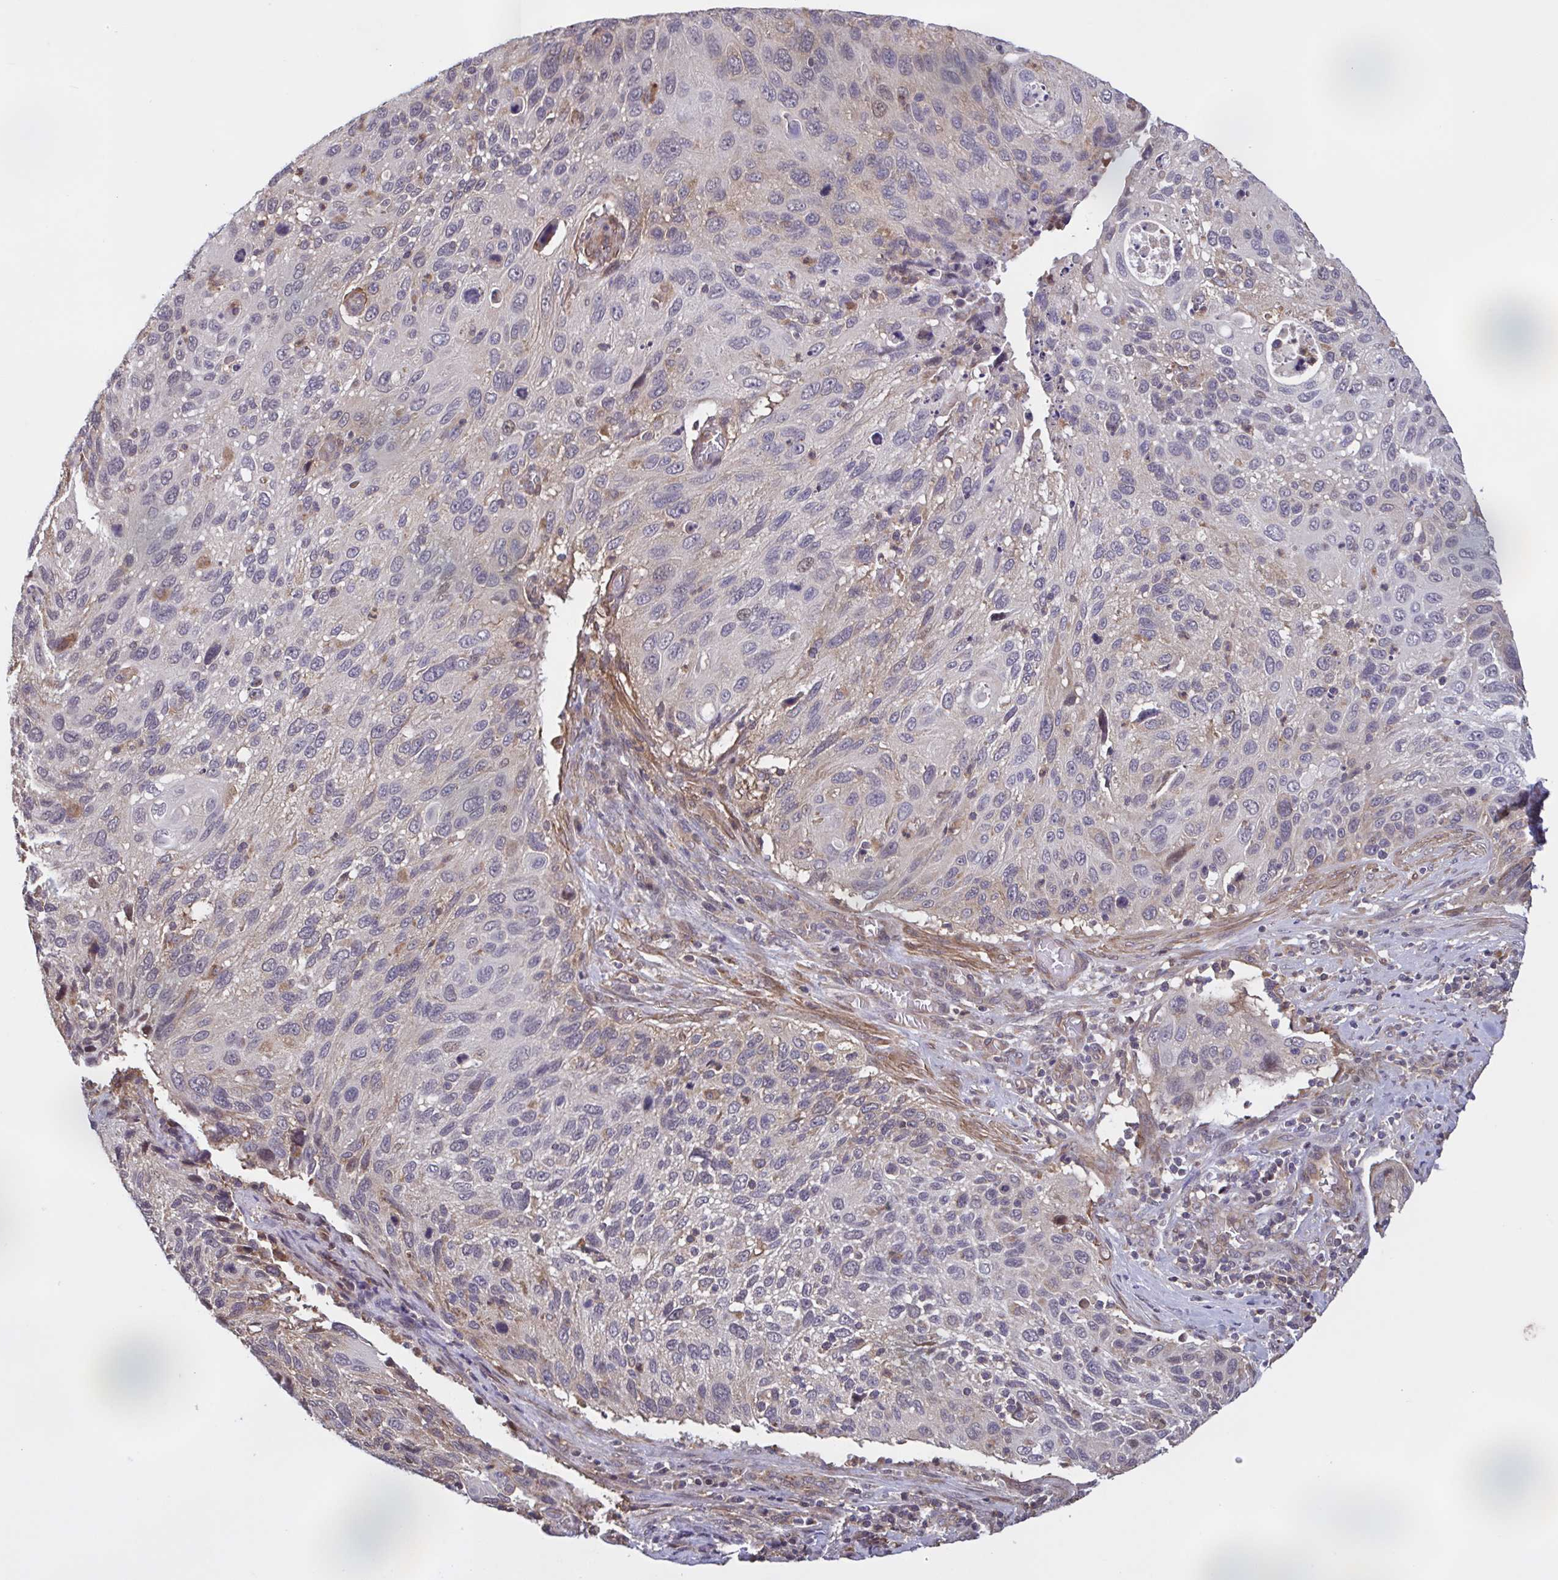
{"staining": {"intensity": "negative", "quantity": "none", "location": "none"}, "tissue": "cervical cancer", "cell_type": "Tumor cells", "image_type": "cancer", "snomed": [{"axis": "morphology", "description": "Squamous cell carcinoma, NOS"}, {"axis": "topography", "description": "Cervix"}], "caption": "High magnification brightfield microscopy of cervical cancer (squamous cell carcinoma) stained with DAB (3,3'-diaminobenzidine) (brown) and counterstained with hematoxylin (blue): tumor cells show no significant staining.", "gene": "ZNF200", "patient": {"sex": "female", "age": 70}}